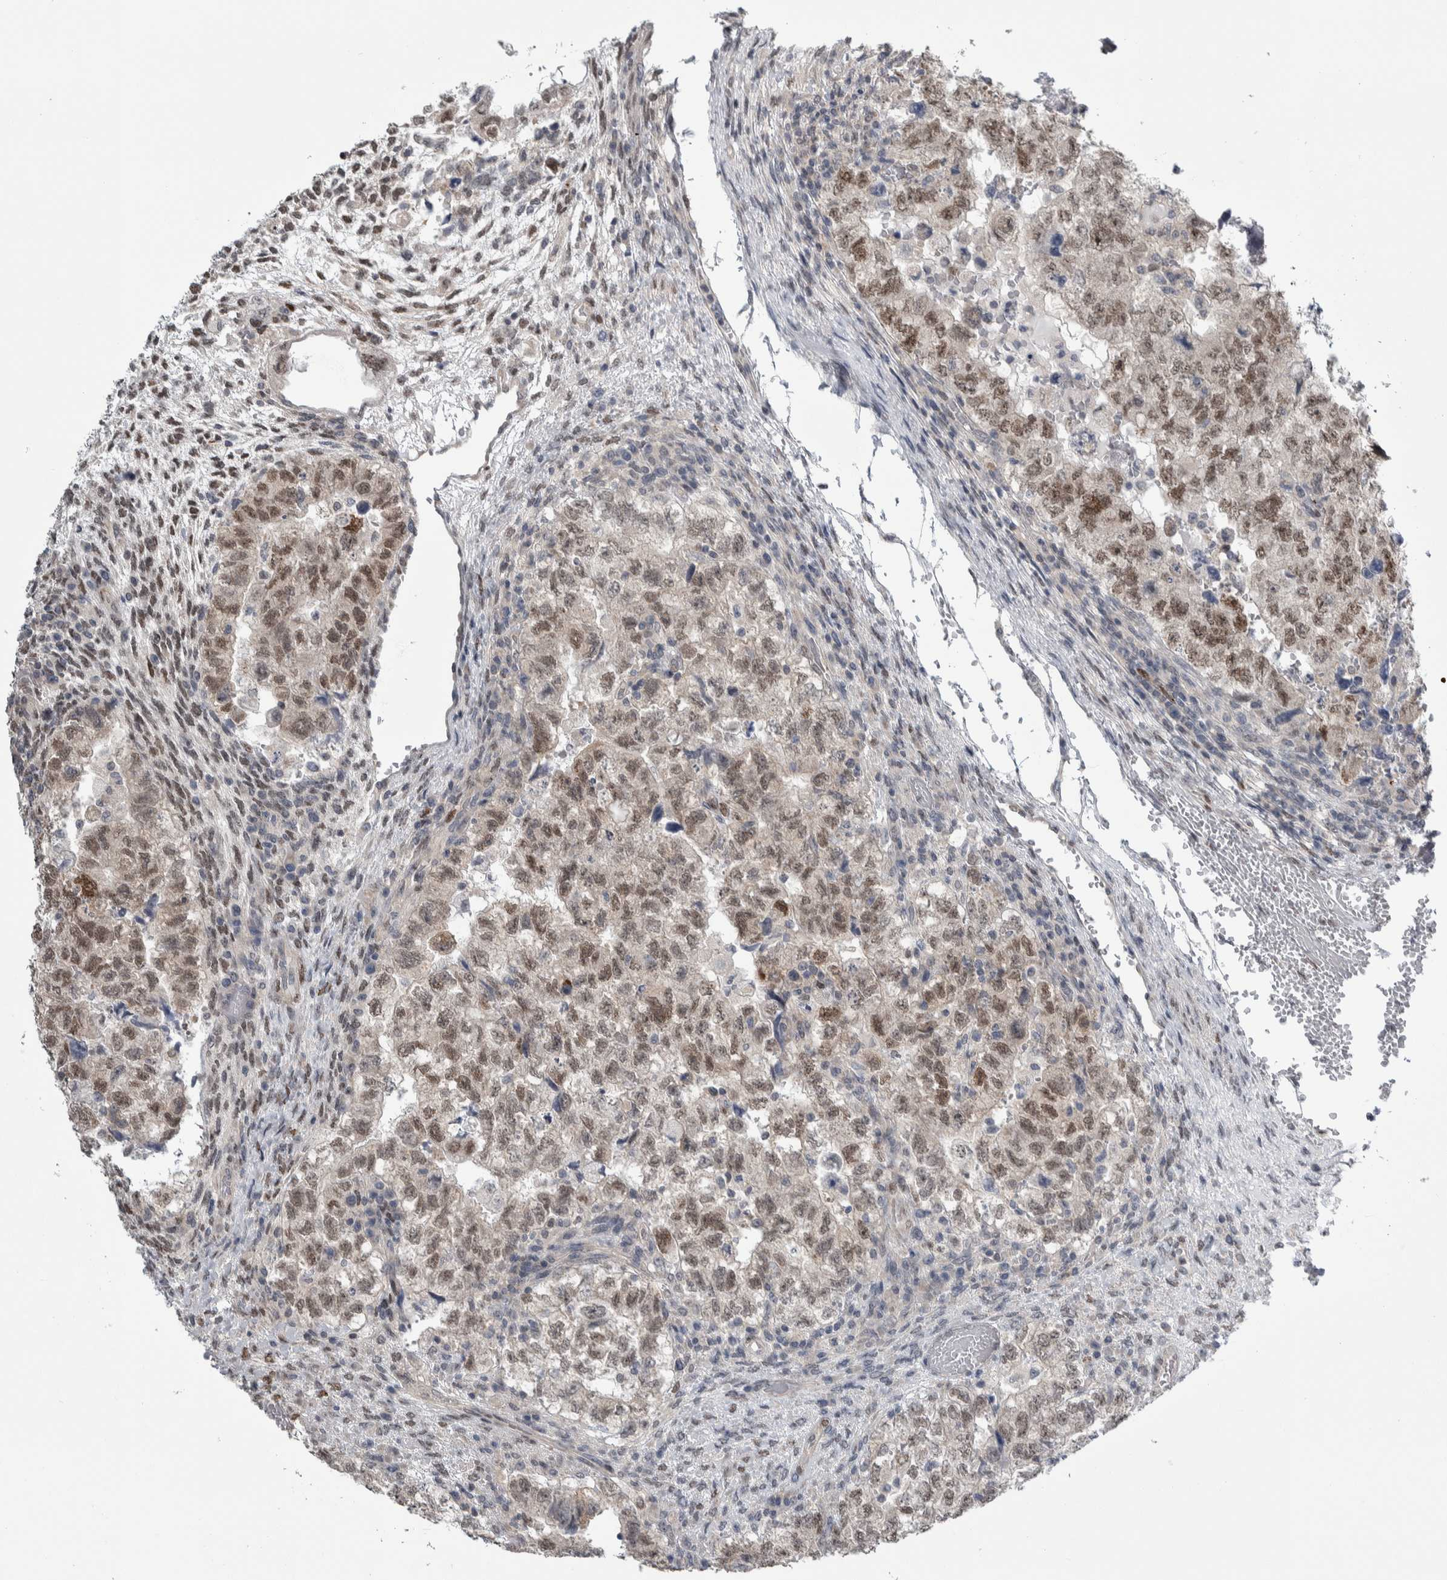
{"staining": {"intensity": "moderate", "quantity": ">75%", "location": "nuclear"}, "tissue": "testis cancer", "cell_type": "Tumor cells", "image_type": "cancer", "snomed": [{"axis": "morphology", "description": "Carcinoma, Embryonal, NOS"}, {"axis": "topography", "description": "Testis"}], "caption": "Protein analysis of testis cancer (embryonal carcinoma) tissue shows moderate nuclear staining in about >75% of tumor cells.", "gene": "TAX1BP1", "patient": {"sex": "male", "age": 36}}